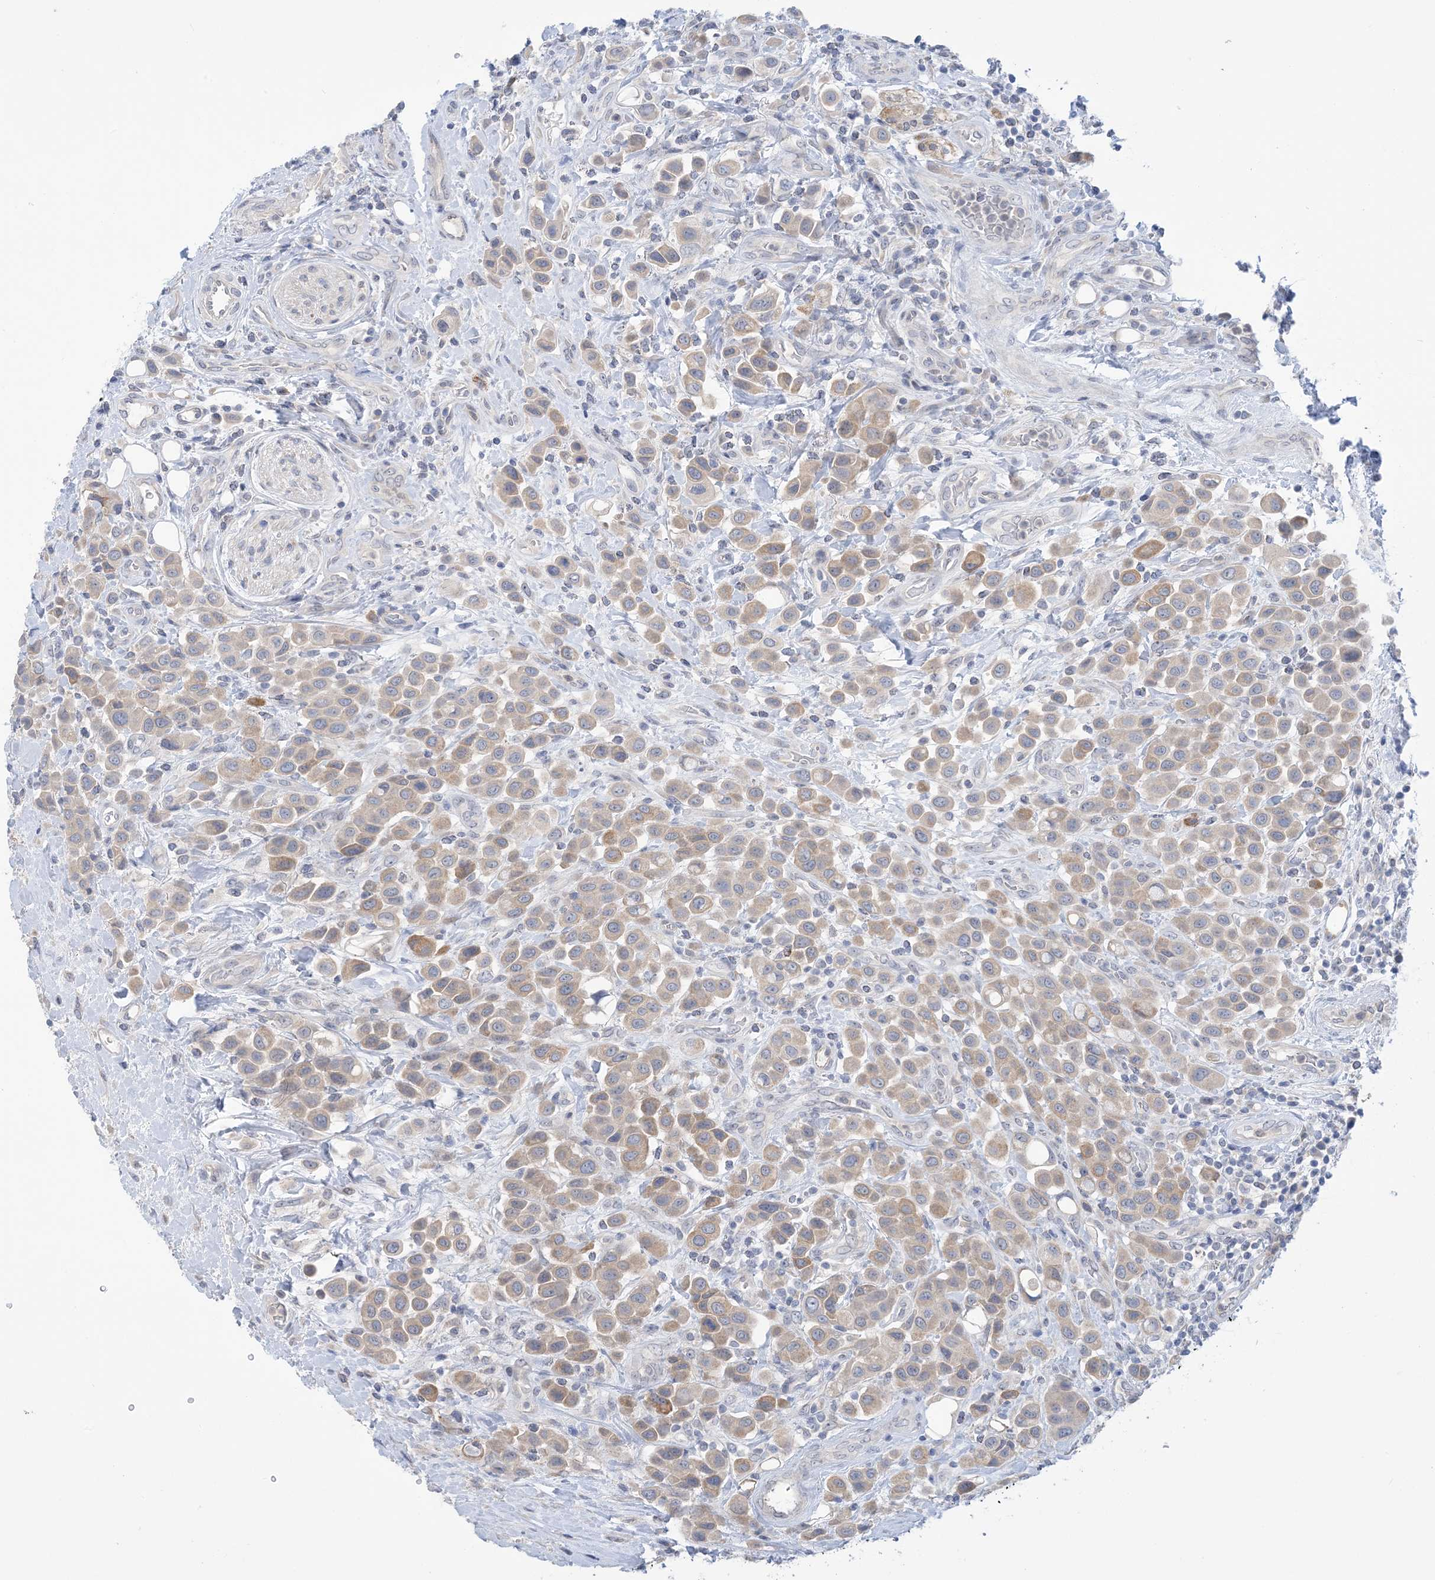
{"staining": {"intensity": "weak", "quantity": "25%-75%", "location": "cytoplasmic/membranous"}, "tissue": "urothelial cancer", "cell_type": "Tumor cells", "image_type": "cancer", "snomed": [{"axis": "morphology", "description": "Urothelial carcinoma, High grade"}, {"axis": "topography", "description": "Urinary bladder"}], "caption": "Protein staining reveals weak cytoplasmic/membranous staining in approximately 25%-75% of tumor cells in urothelial cancer. The staining was performed using DAB, with brown indicating positive protein expression. Nuclei are stained blue with hematoxylin.", "gene": "TTYH1", "patient": {"sex": "male", "age": 50}}